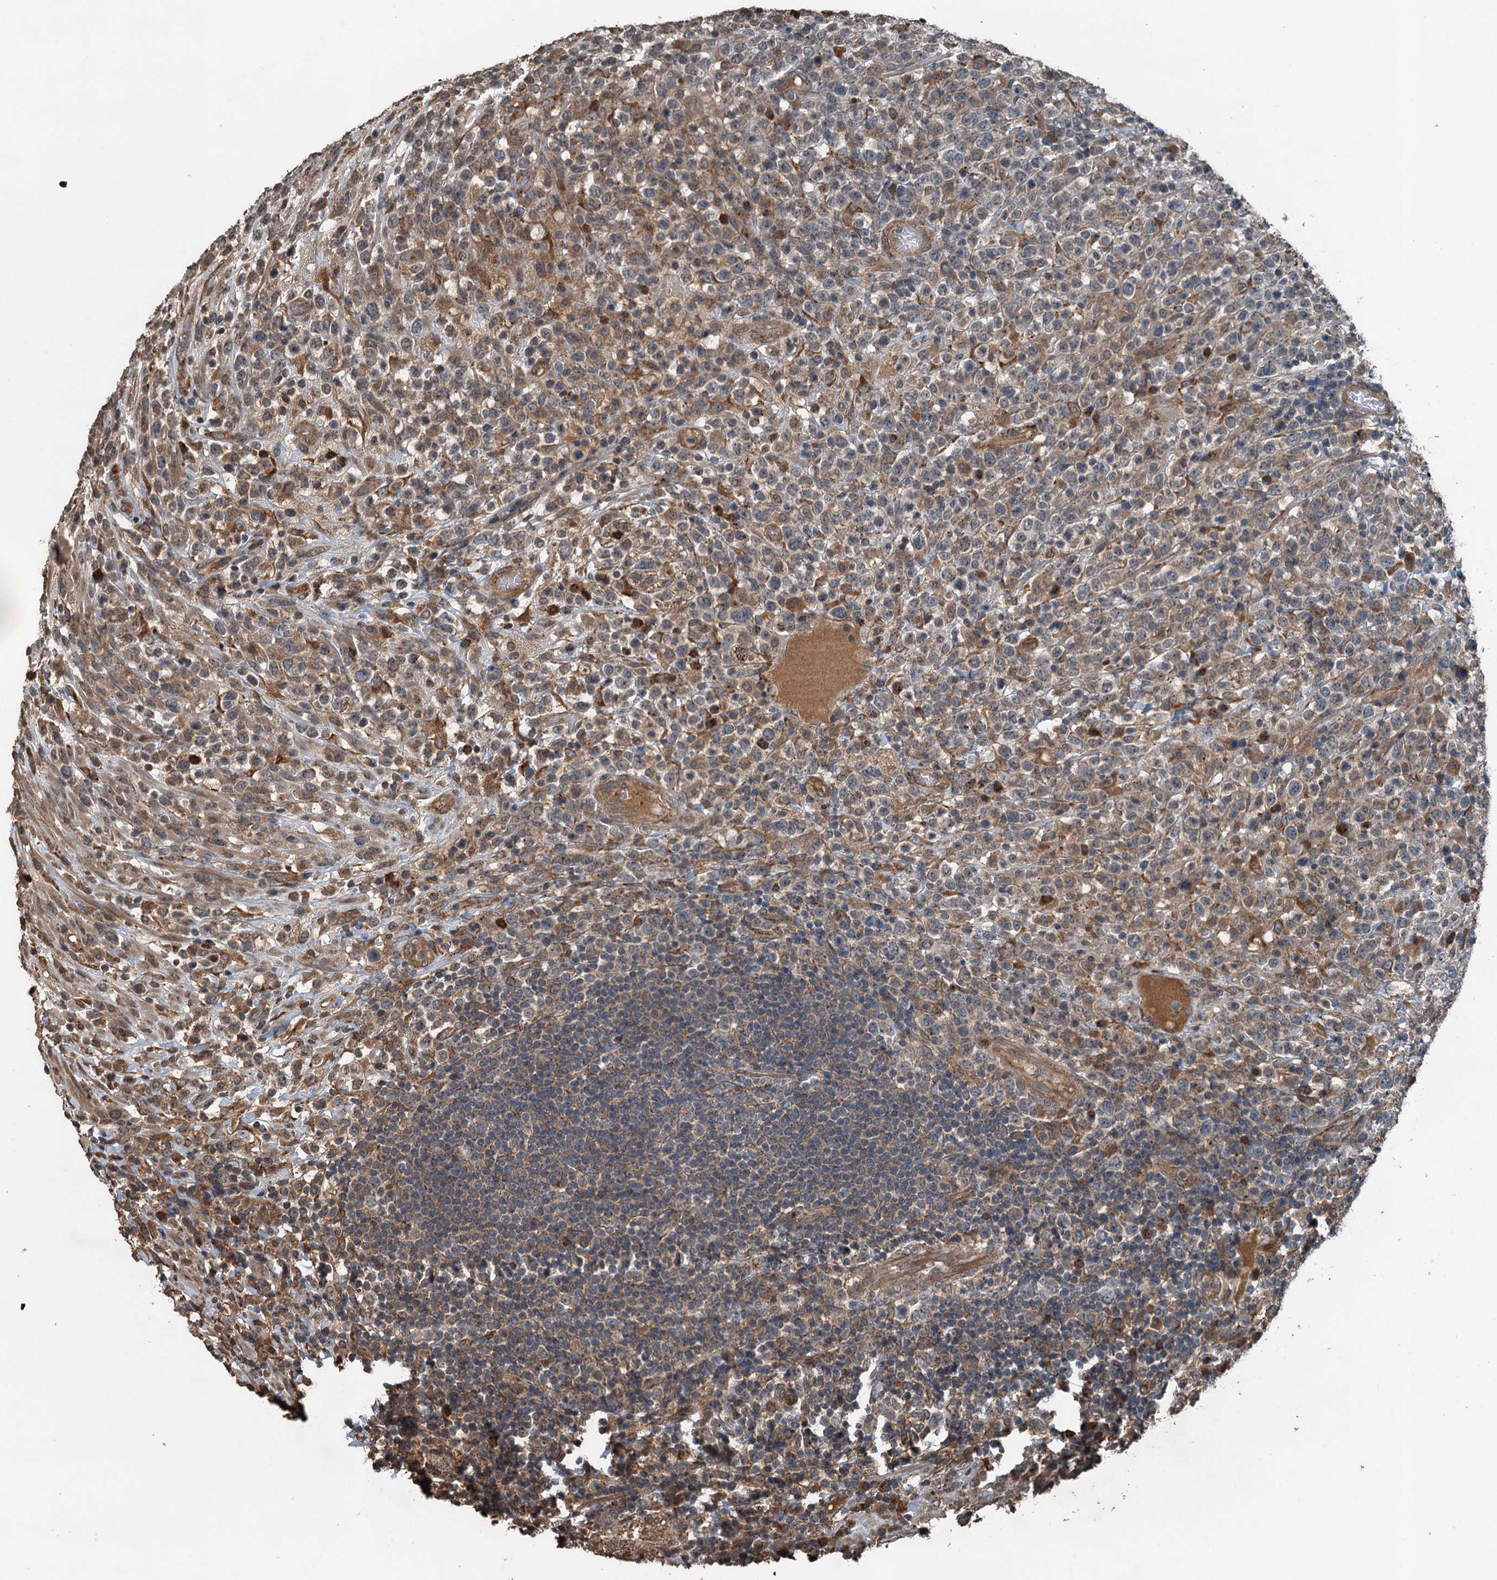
{"staining": {"intensity": "weak", "quantity": "<25%", "location": "cytoplasmic/membranous"}, "tissue": "lymphoma", "cell_type": "Tumor cells", "image_type": "cancer", "snomed": [{"axis": "morphology", "description": "Malignant lymphoma, non-Hodgkin's type, High grade"}, {"axis": "topography", "description": "Colon"}], "caption": "An immunohistochemistry photomicrograph of high-grade malignant lymphoma, non-Hodgkin's type is shown. There is no staining in tumor cells of high-grade malignant lymphoma, non-Hodgkin's type.", "gene": "TCTN1", "patient": {"sex": "female", "age": 53}}